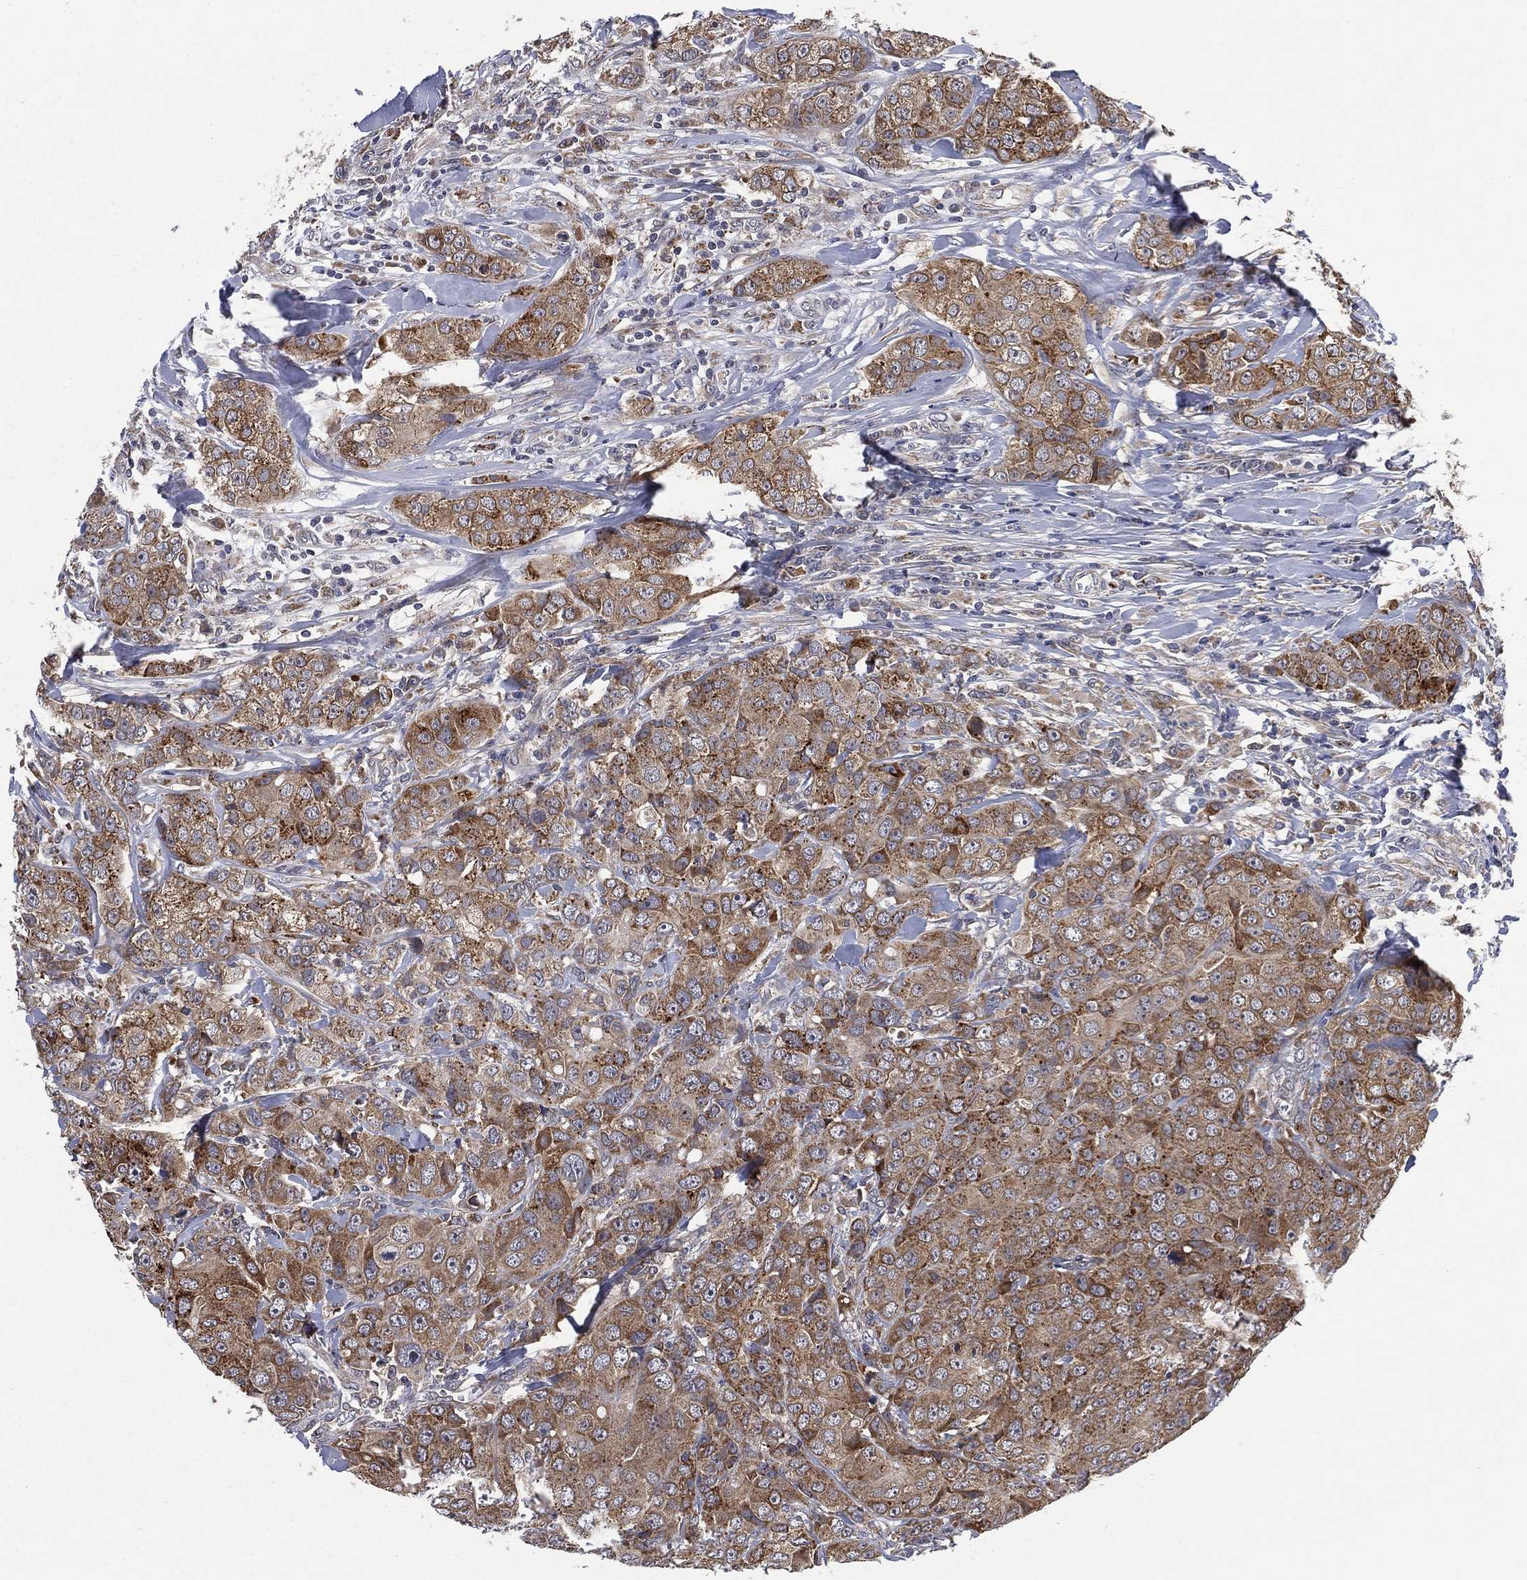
{"staining": {"intensity": "moderate", "quantity": "25%-75%", "location": "cytoplasmic/membranous"}, "tissue": "breast cancer", "cell_type": "Tumor cells", "image_type": "cancer", "snomed": [{"axis": "morphology", "description": "Duct carcinoma"}, {"axis": "topography", "description": "Breast"}], "caption": "Immunohistochemistry (IHC) histopathology image of human breast cancer (infiltrating ductal carcinoma) stained for a protein (brown), which demonstrates medium levels of moderate cytoplasmic/membranous expression in approximately 25%-75% of tumor cells.", "gene": "SELENOO", "patient": {"sex": "female", "age": 43}}